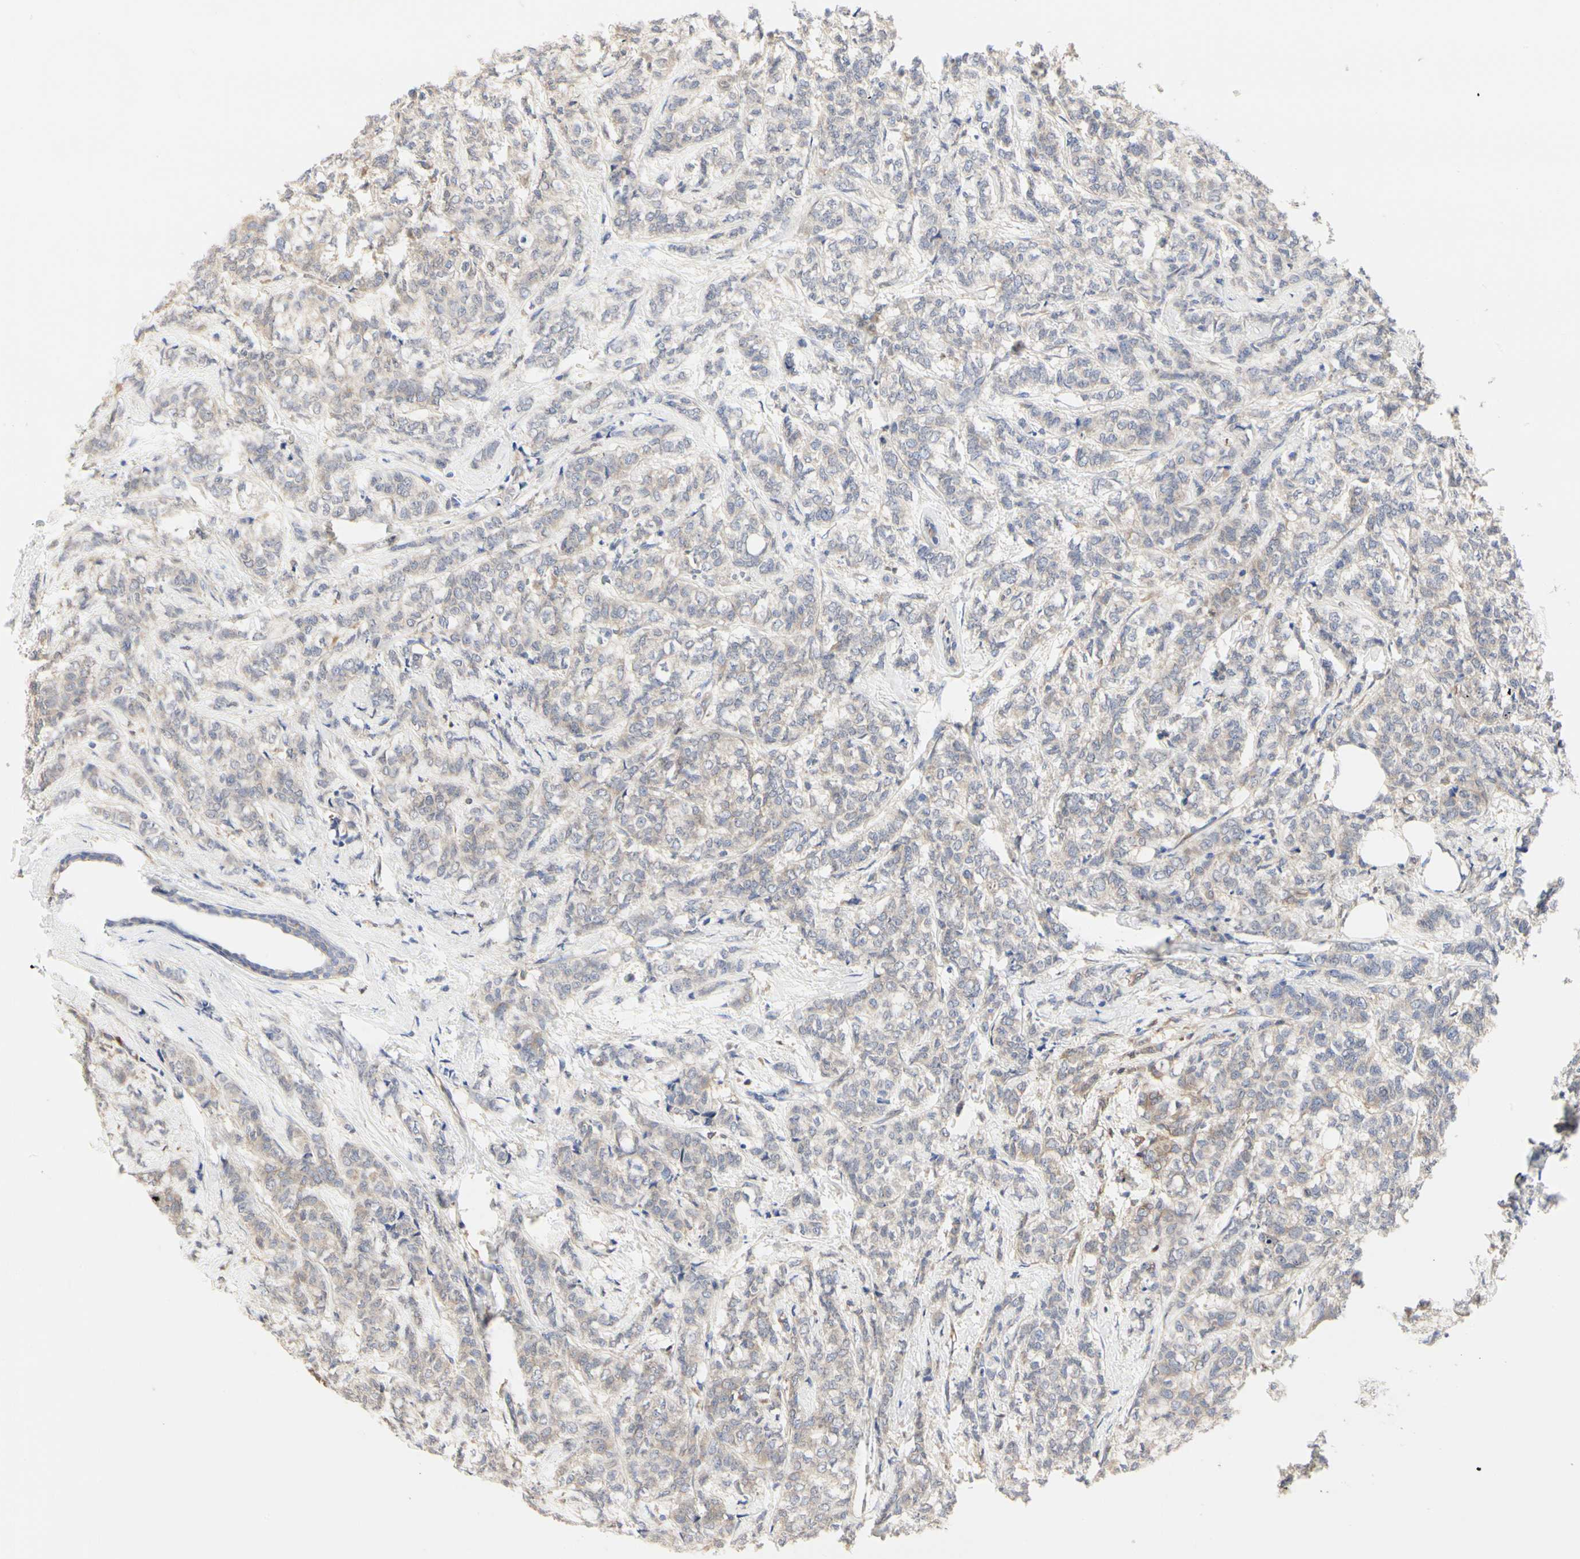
{"staining": {"intensity": "weak", "quantity": ">75%", "location": "cytoplasmic/membranous"}, "tissue": "breast cancer", "cell_type": "Tumor cells", "image_type": "cancer", "snomed": [{"axis": "morphology", "description": "Lobular carcinoma"}, {"axis": "topography", "description": "Breast"}], "caption": "The image reveals immunohistochemical staining of breast cancer. There is weak cytoplasmic/membranous positivity is seen in about >75% of tumor cells.", "gene": "C3orf52", "patient": {"sex": "female", "age": 60}}